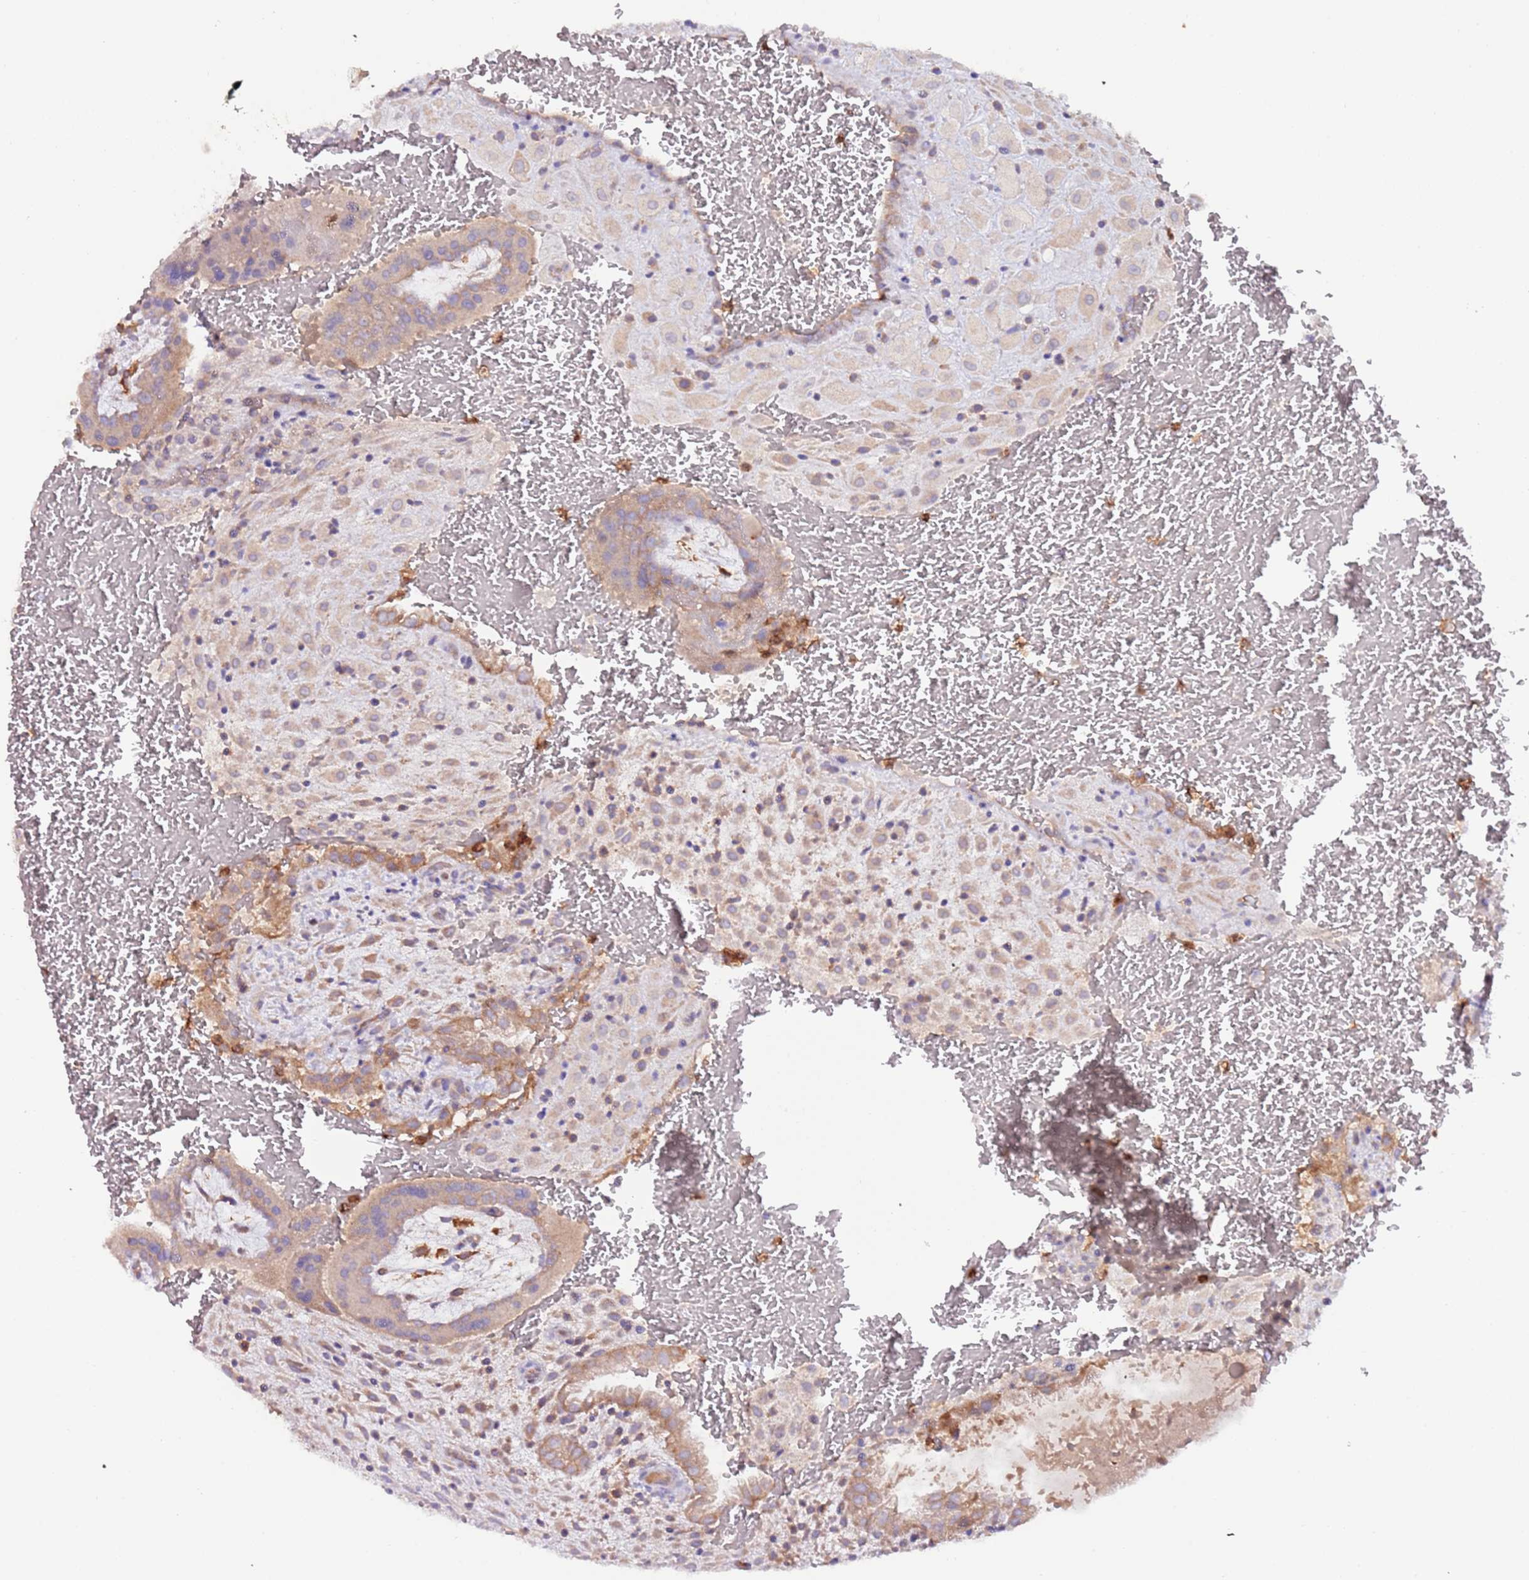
{"staining": {"intensity": "negative", "quantity": "none", "location": "none"}, "tissue": "placenta", "cell_type": "Decidual cells", "image_type": "normal", "snomed": [{"axis": "morphology", "description": "Normal tissue, NOS"}, {"axis": "topography", "description": "Placenta"}], "caption": "Decidual cells are negative for brown protein staining in benign placenta. (DAB (3,3'-diaminobenzidine) immunohistochemistry (IHC) visualized using brightfield microscopy, high magnification).", "gene": "FLVCR1", "patient": {"sex": "female", "age": 35}}